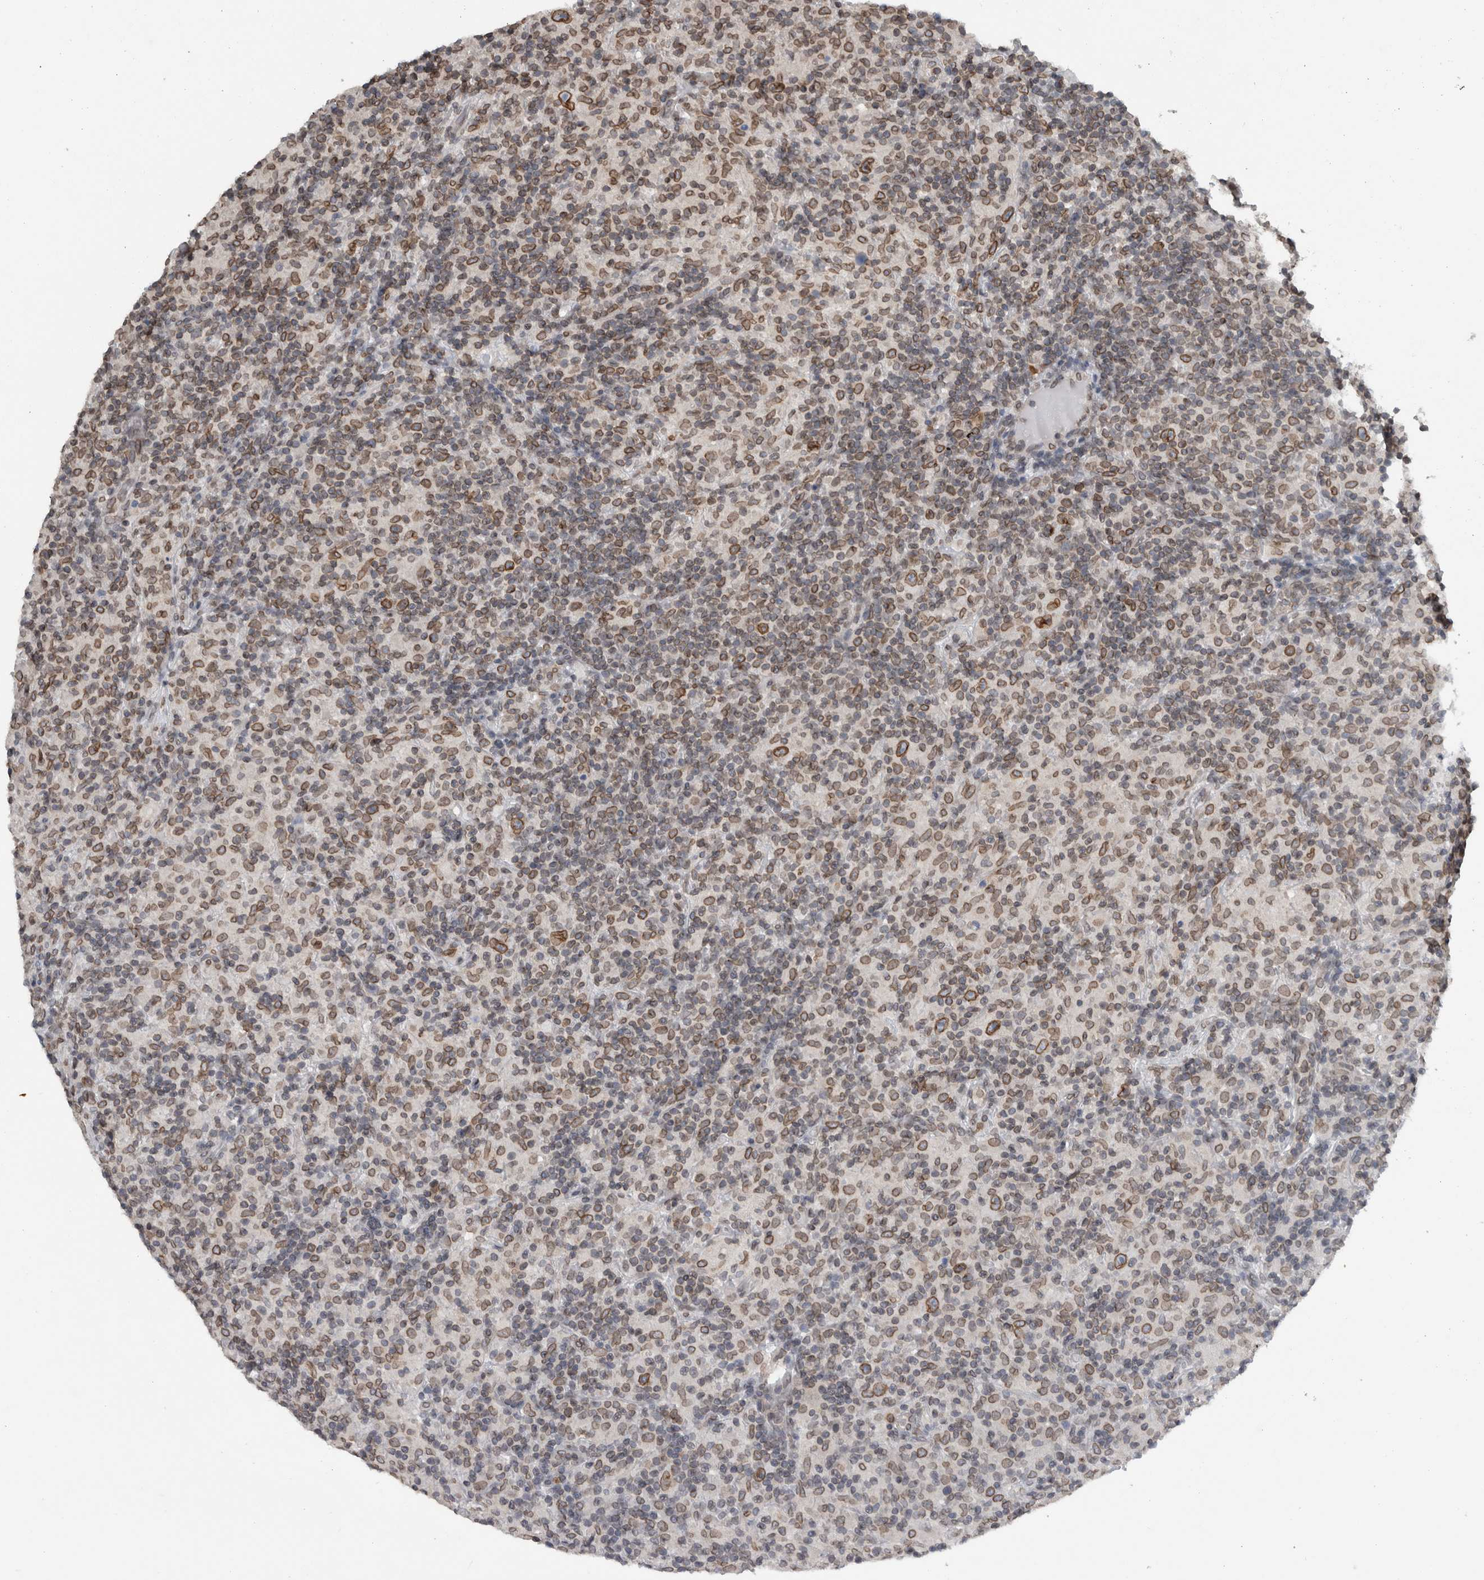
{"staining": {"intensity": "strong", "quantity": ">75%", "location": "cytoplasmic/membranous,nuclear"}, "tissue": "lymphoma", "cell_type": "Tumor cells", "image_type": "cancer", "snomed": [{"axis": "morphology", "description": "Hodgkin's disease, NOS"}, {"axis": "topography", "description": "Lymph node"}], "caption": "An immunohistochemistry photomicrograph of neoplastic tissue is shown. Protein staining in brown shows strong cytoplasmic/membranous and nuclear positivity in Hodgkin's disease within tumor cells. The staining was performed using DAB (3,3'-diaminobenzidine), with brown indicating positive protein expression. Nuclei are stained blue with hematoxylin.", "gene": "RANBP2", "patient": {"sex": "male", "age": 70}}